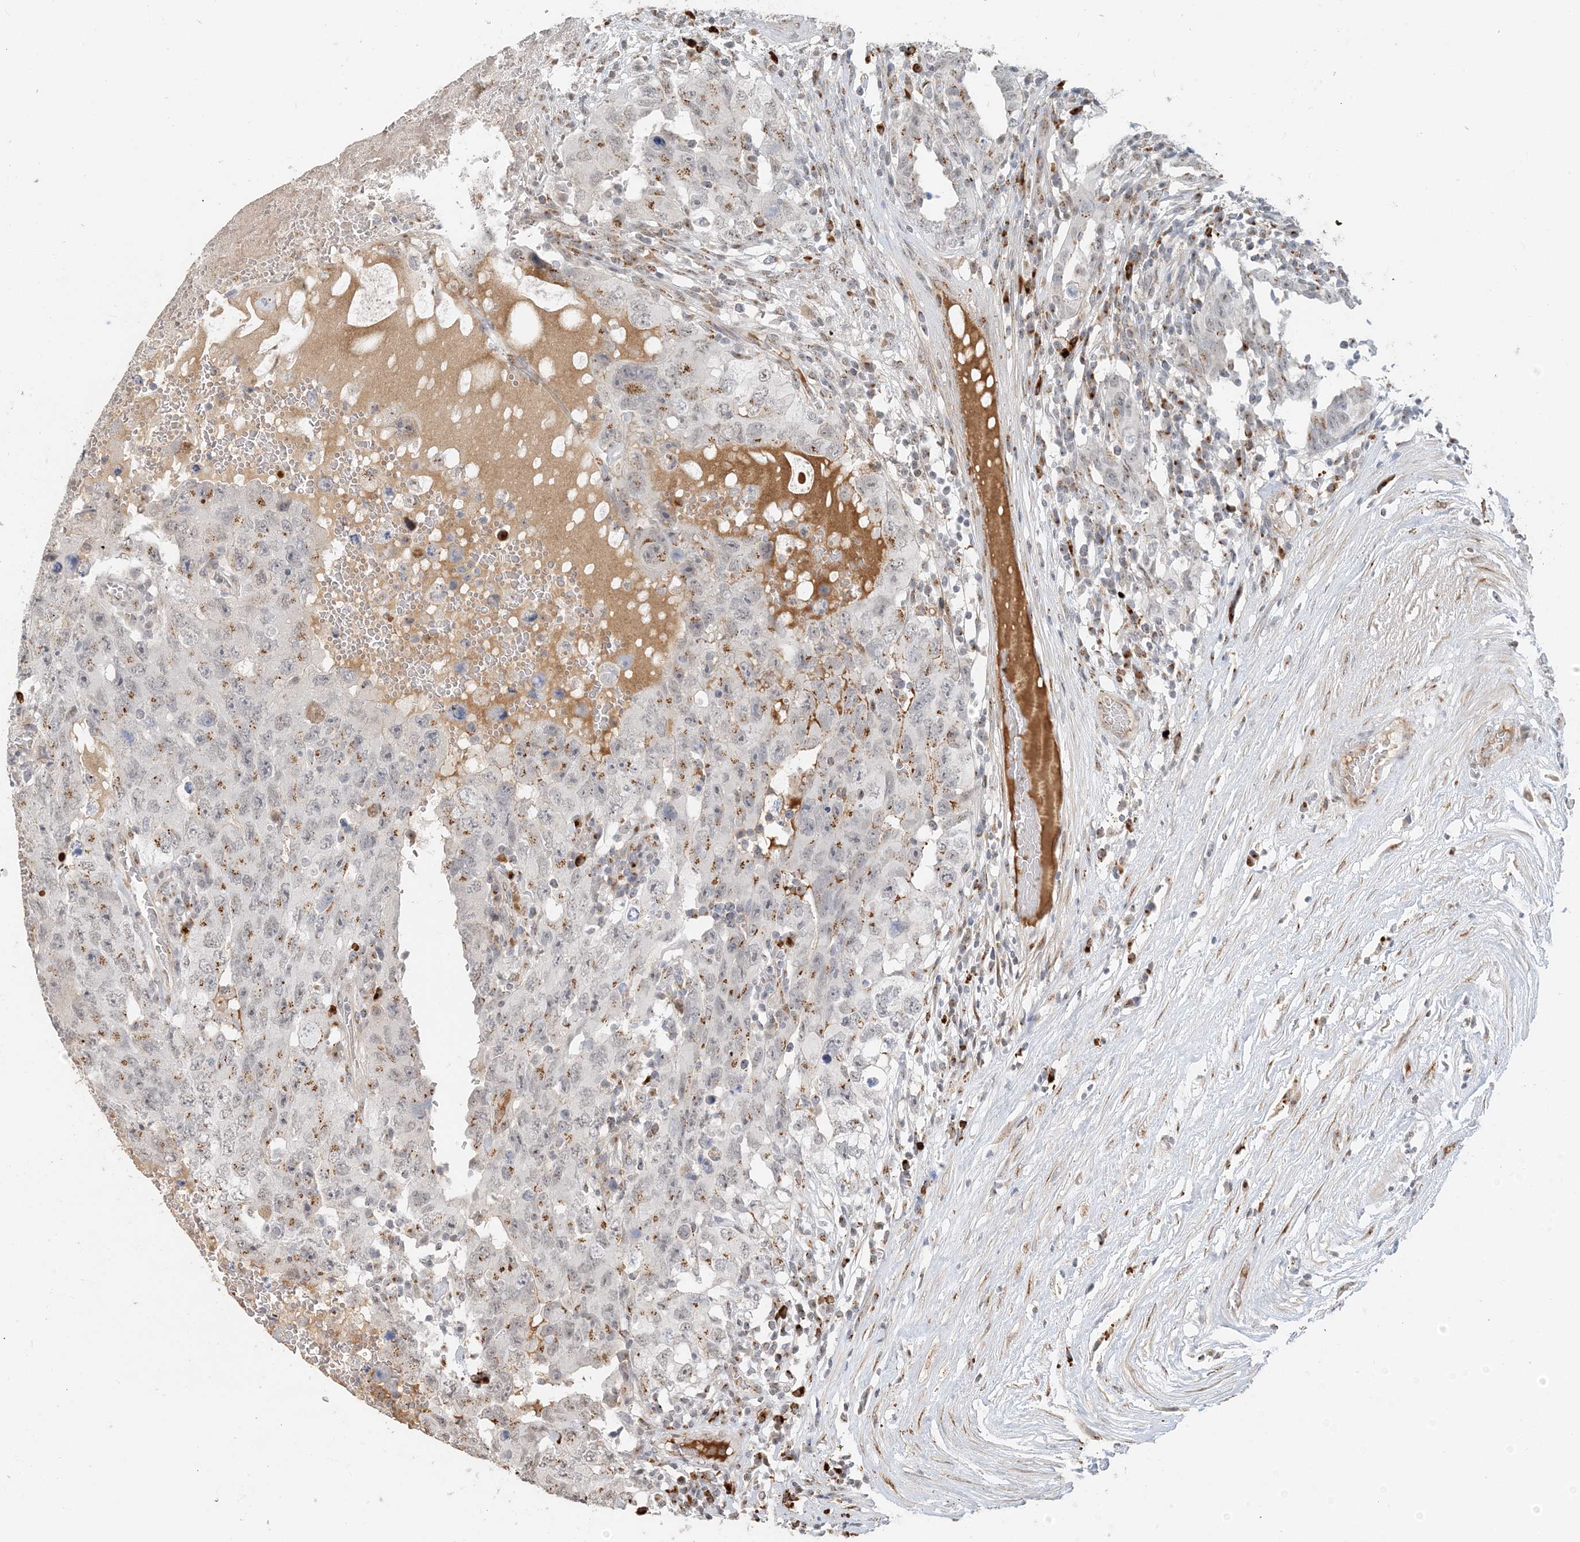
{"staining": {"intensity": "moderate", "quantity": "<25%", "location": "cytoplasmic/membranous"}, "tissue": "testis cancer", "cell_type": "Tumor cells", "image_type": "cancer", "snomed": [{"axis": "morphology", "description": "Carcinoma, Embryonal, NOS"}, {"axis": "topography", "description": "Testis"}], "caption": "Embryonal carcinoma (testis) was stained to show a protein in brown. There is low levels of moderate cytoplasmic/membranous positivity in approximately <25% of tumor cells.", "gene": "ZCCHC4", "patient": {"sex": "male", "age": 26}}